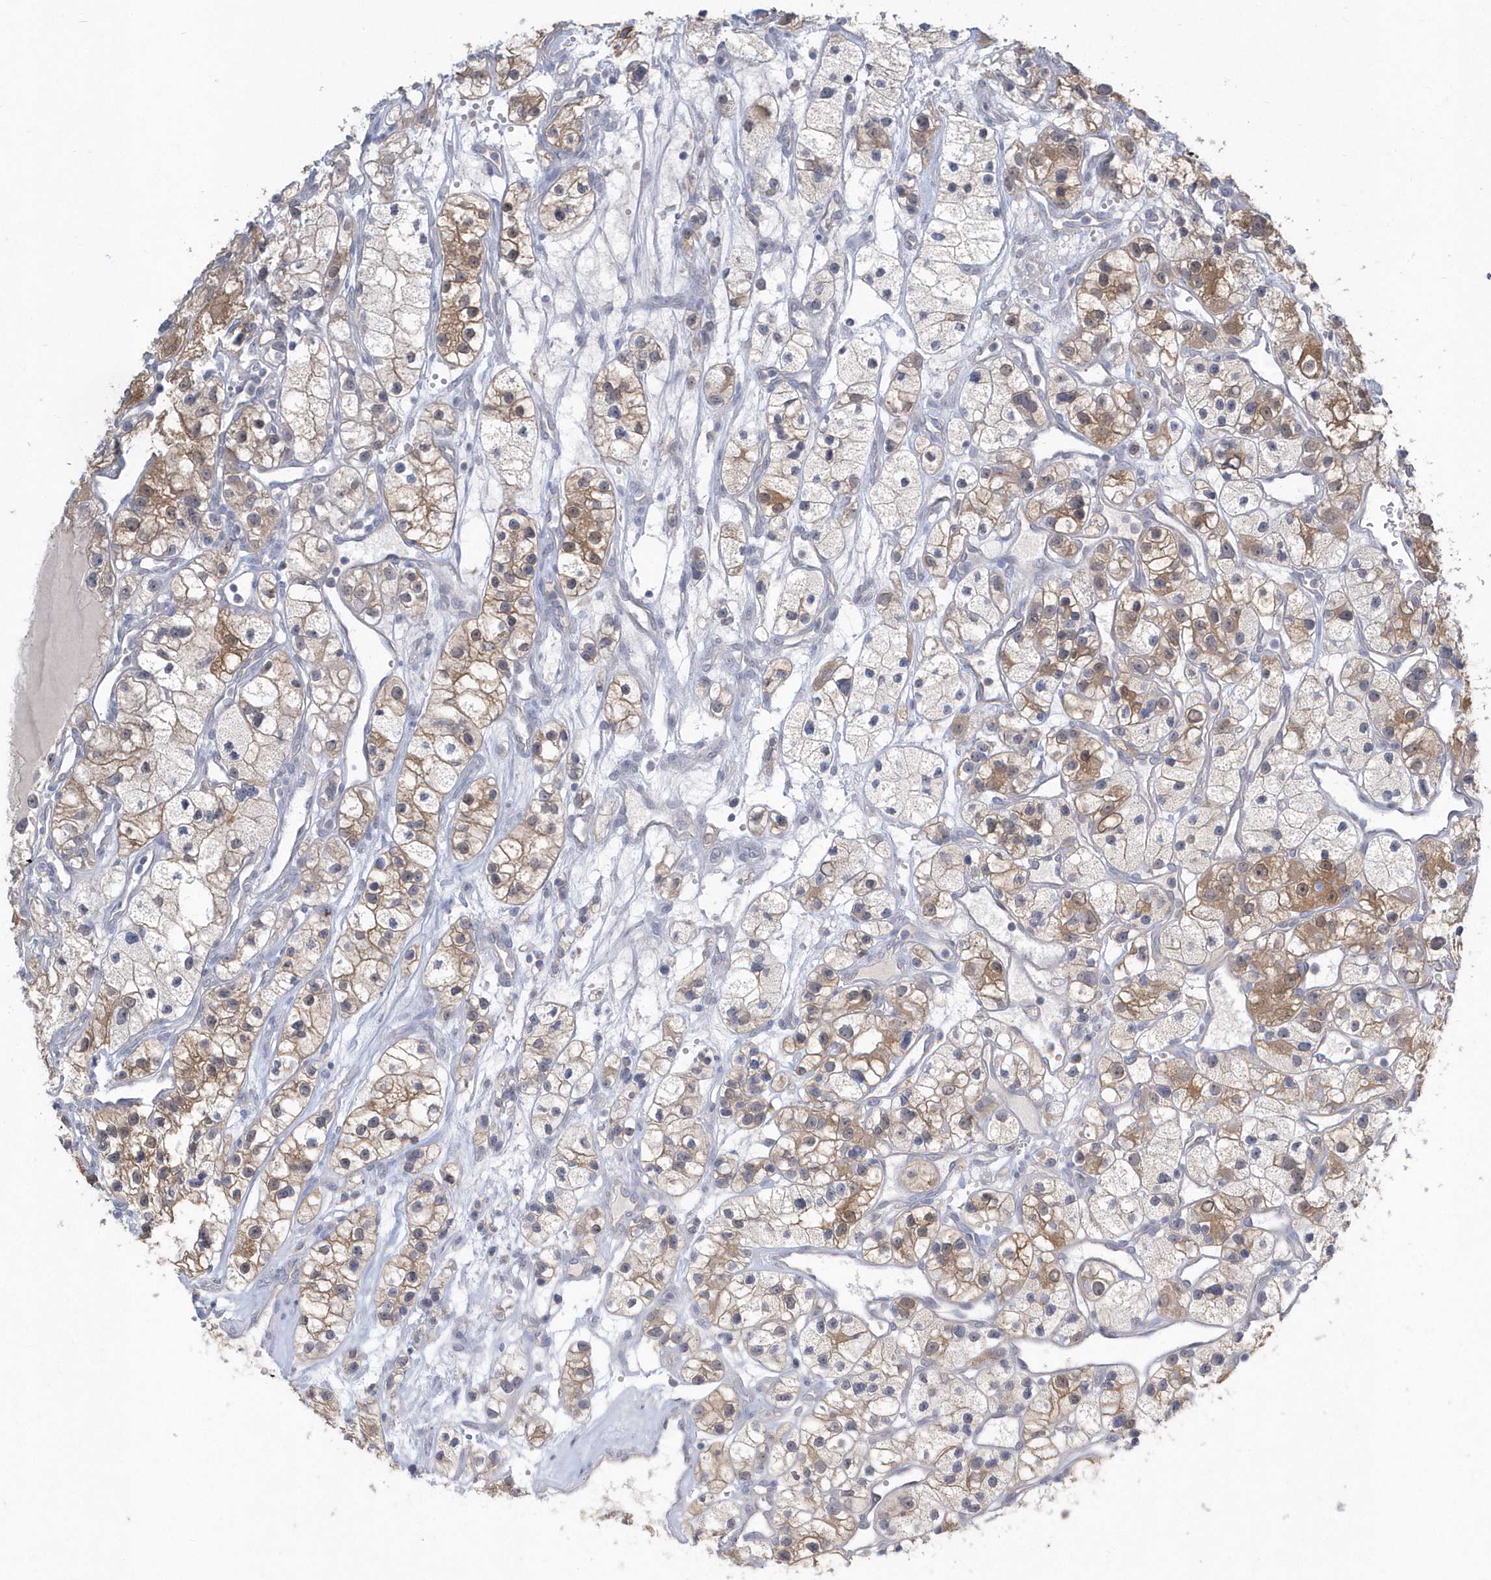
{"staining": {"intensity": "moderate", "quantity": "25%-75%", "location": "cytoplasmic/membranous"}, "tissue": "renal cancer", "cell_type": "Tumor cells", "image_type": "cancer", "snomed": [{"axis": "morphology", "description": "Adenocarcinoma, NOS"}, {"axis": "topography", "description": "Kidney"}], "caption": "Protein staining of renal adenocarcinoma tissue exhibits moderate cytoplasmic/membranous positivity in approximately 25%-75% of tumor cells.", "gene": "AKR7A2", "patient": {"sex": "female", "age": 57}}